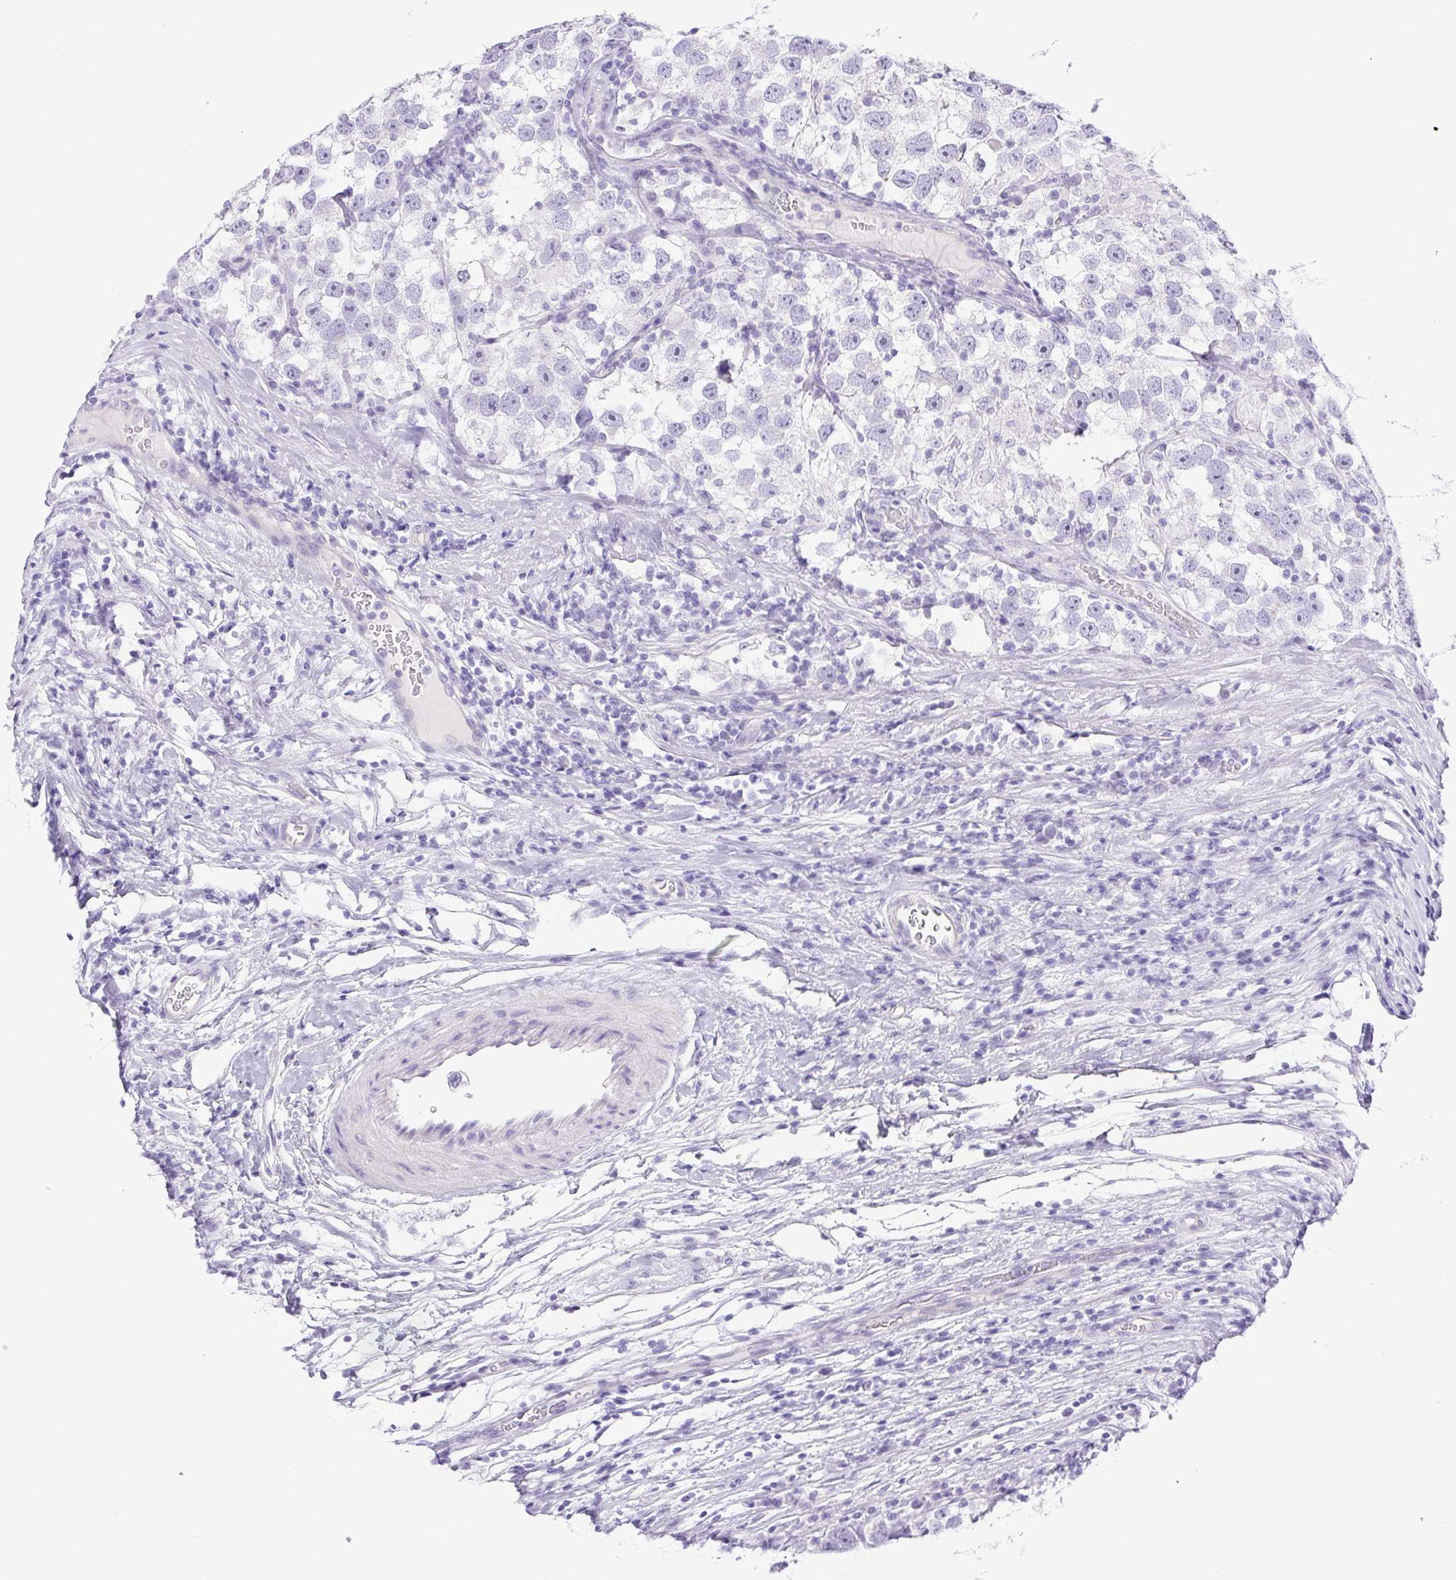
{"staining": {"intensity": "negative", "quantity": "none", "location": "none"}, "tissue": "testis cancer", "cell_type": "Tumor cells", "image_type": "cancer", "snomed": [{"axis": "morphology", "description": "Seminoma, NOS"}, {"axis": "topography", "description": "Testis"}], "caption": "There is no significant staining in tumor cells of testis cancer (seminoma).", "gene": "CDSN", "patient": {"sex": "male", "age": 26}}